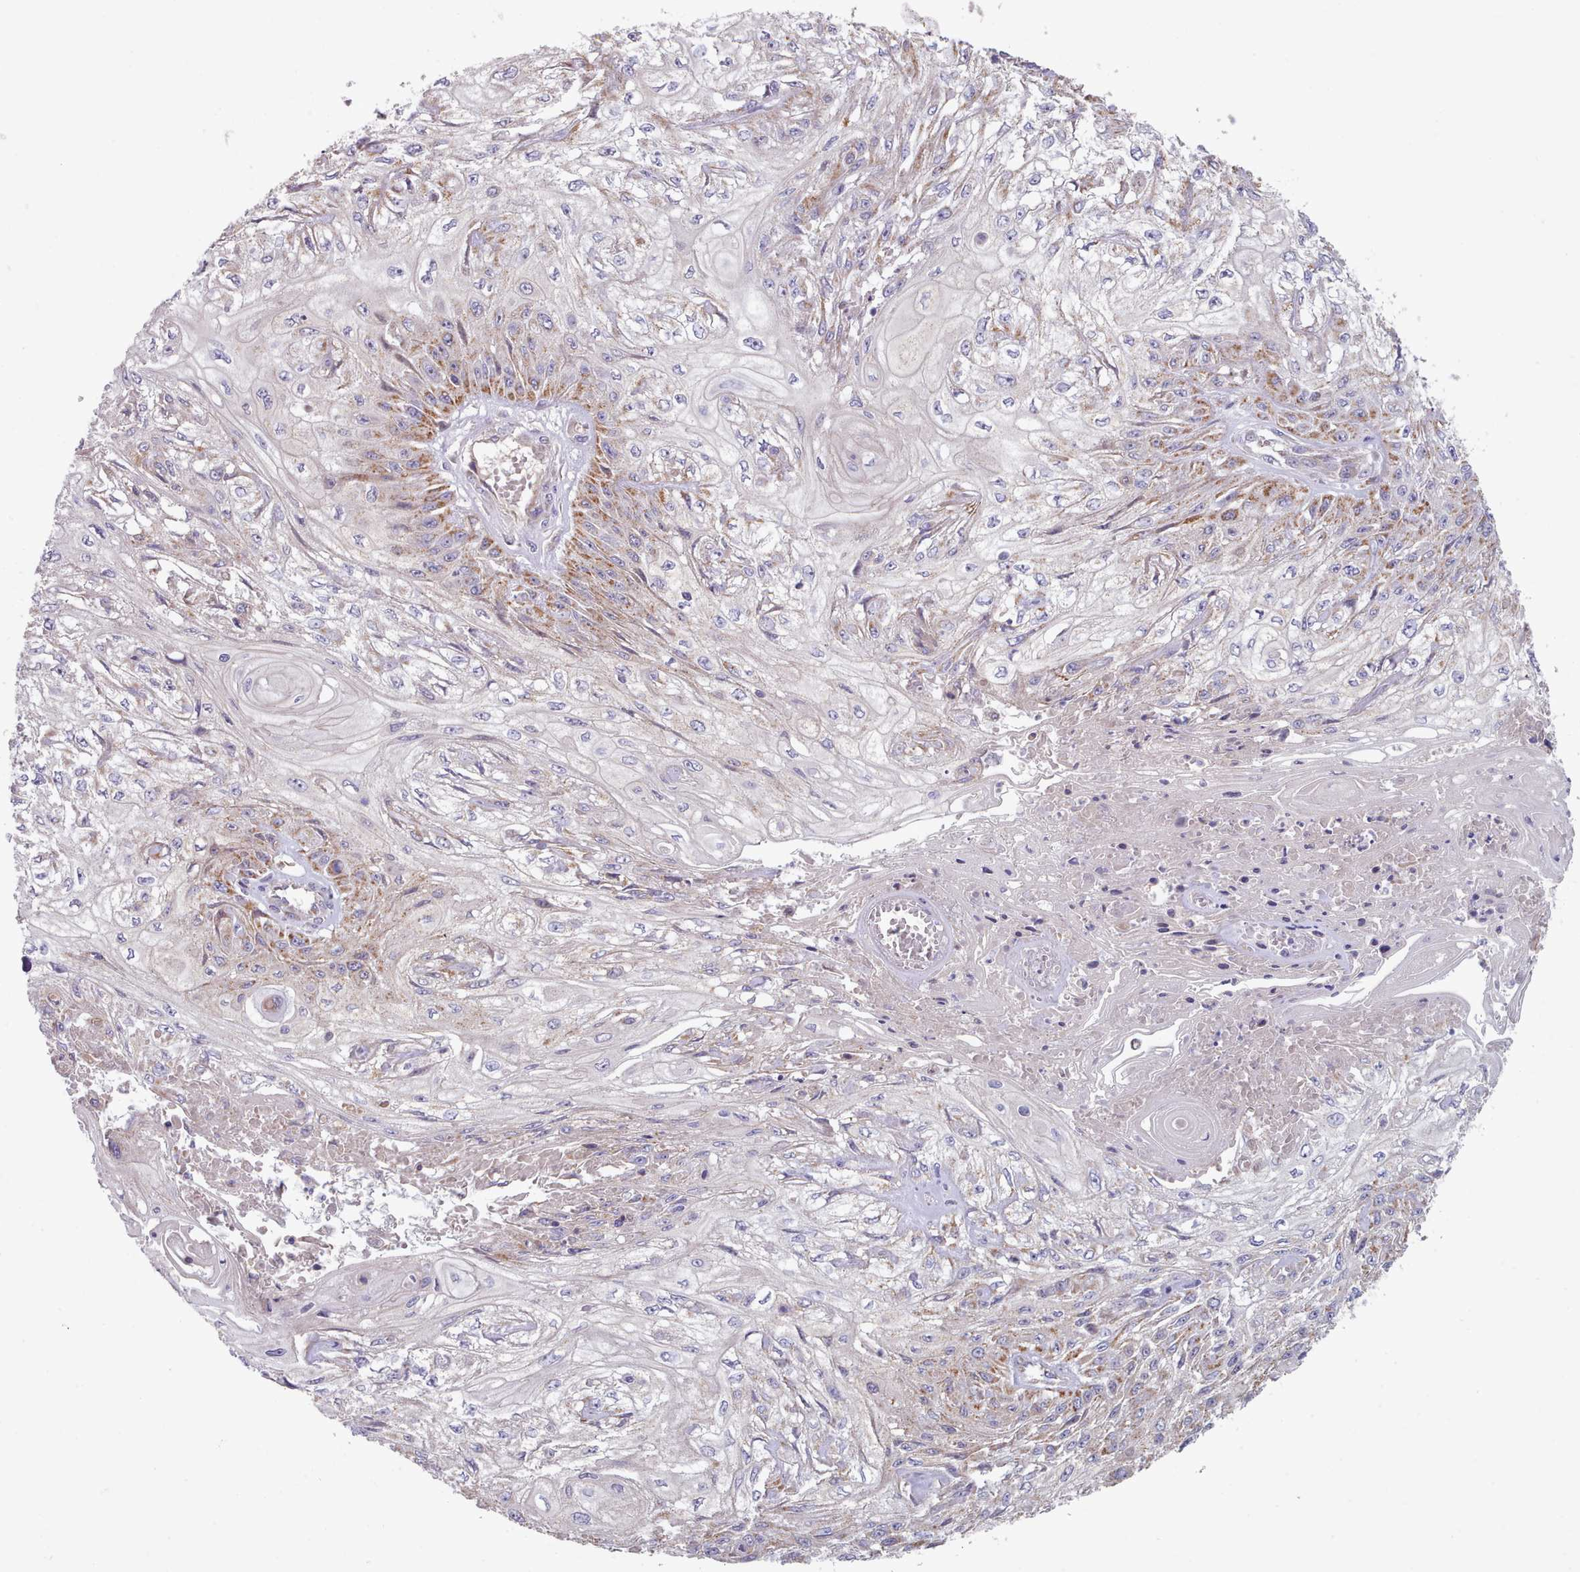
{"staining": {"intensity": "moderate", "quantity": "<25%", "location": "cytoplasmic/membranous"}, "tissue": "skin cancer", "cell_type": "Tumor cells", "image_type": "cancer", "snomed": [{"axis": "morphology", "description": "Squamous cell carcinoma, NOS"}, {"axis": "morphology", "description": "Squamous cell carcinoma, metastatic, NOS"}, {"axis": "topography", "description": "Skin"}, {"axis": "topography", "description": "Lymph node"}], "caption": "A high-resolution image shows IHC staining of skin cancer, which shows moderate cytoplasmic/membranous expression in about <25% of tumor cells.", "gene": "HSDL2", "patient": {"sex": "male", "age": 75}}